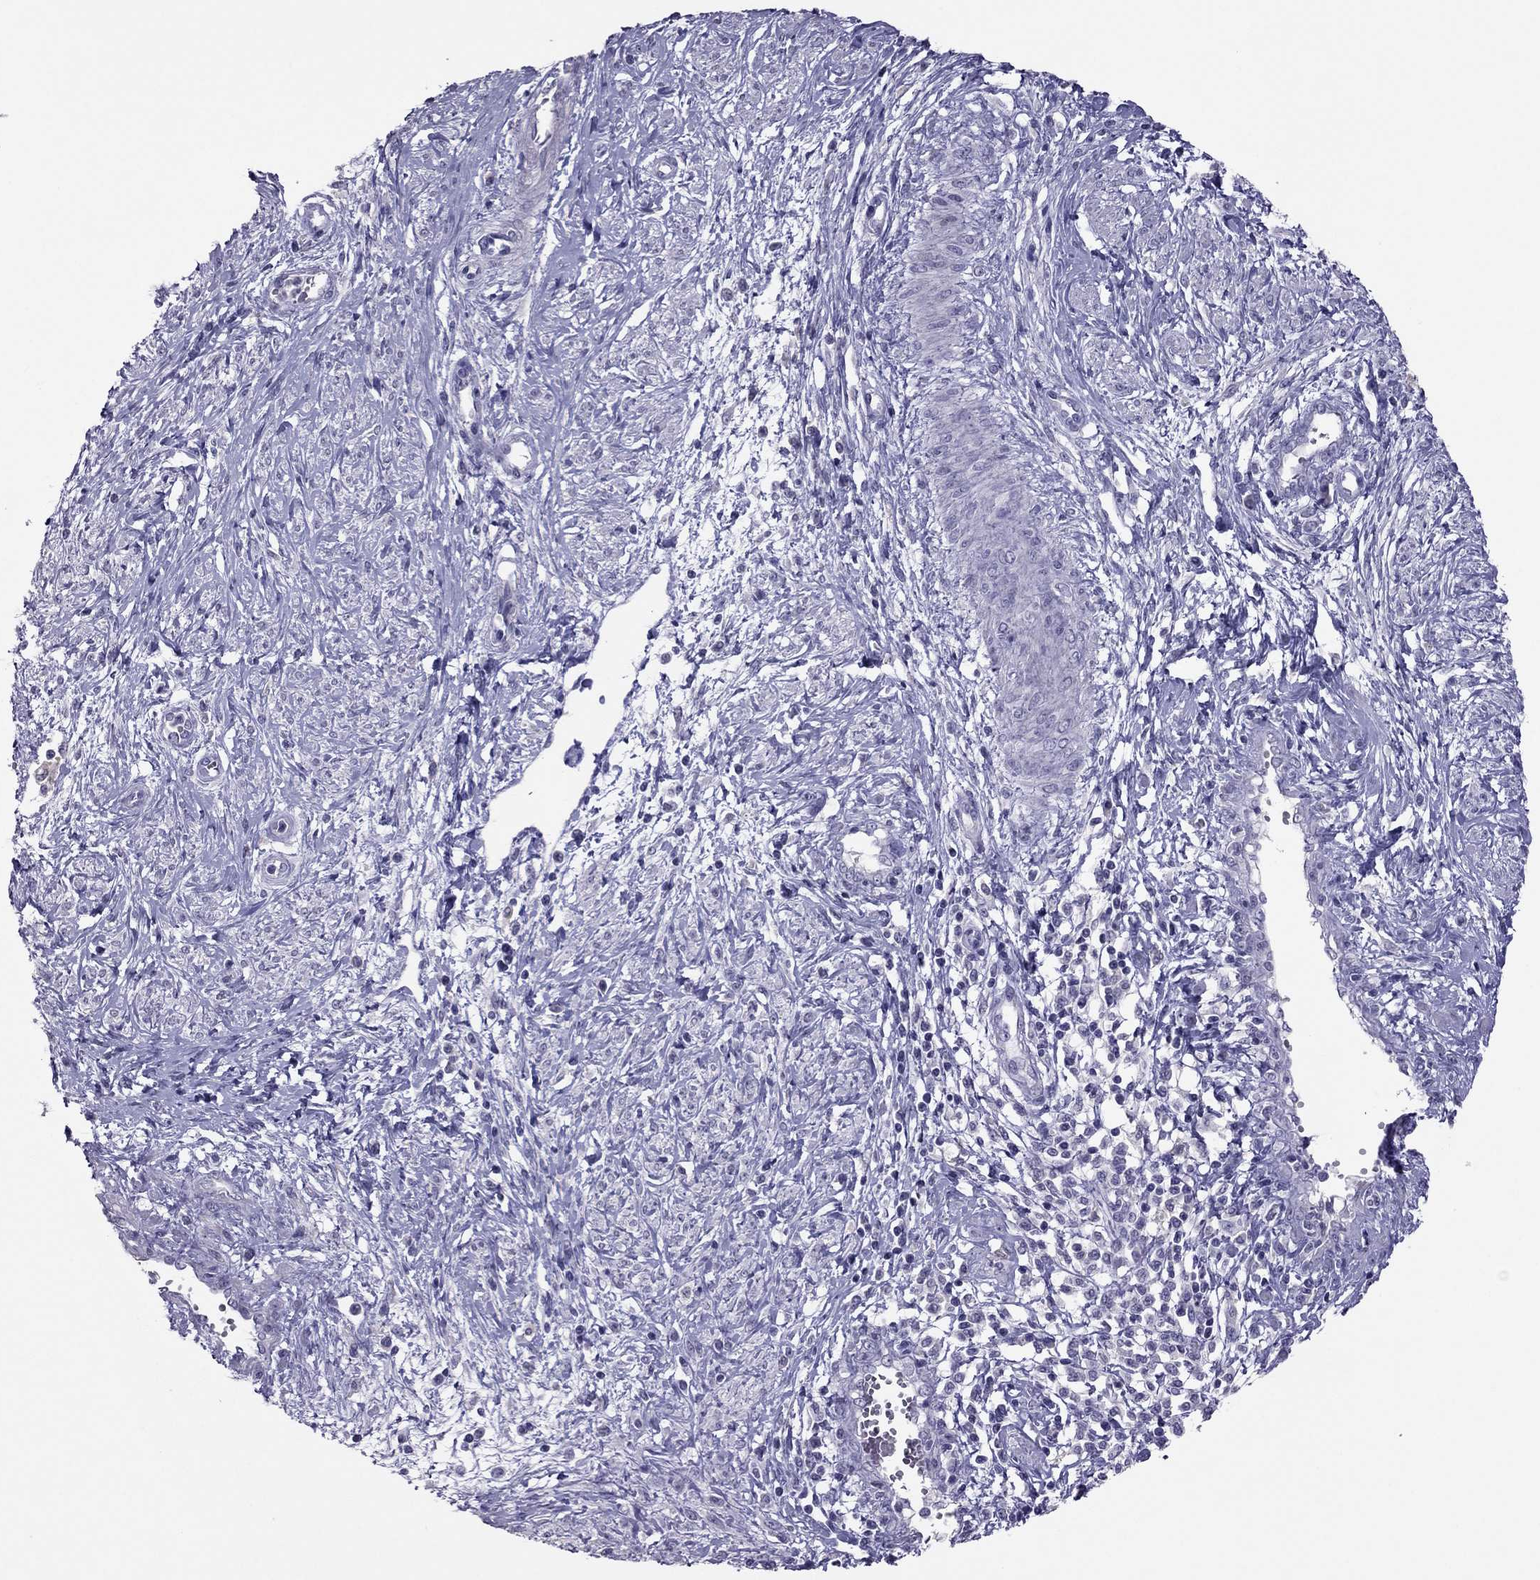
{"staining": {"intensity": "negative", "quantity": "none", "location": "none"}, "tissue": "cervical cancer", "cell_type": "Tumor cells", "image_type": "cancer", "snomed": [{"axis": "morphology", "description": "Squamous cell carcinoma, NOS"}, {"axis": "topography", "description": "Cervix"}], "caption": "This is an immunohistochemistry (IHC) photomicrograph of cervical squamous cell carcinoma. There is no staining in tumor cells.", "gene": "RGS8", "patient": {"sex": "female", "age": 34}}